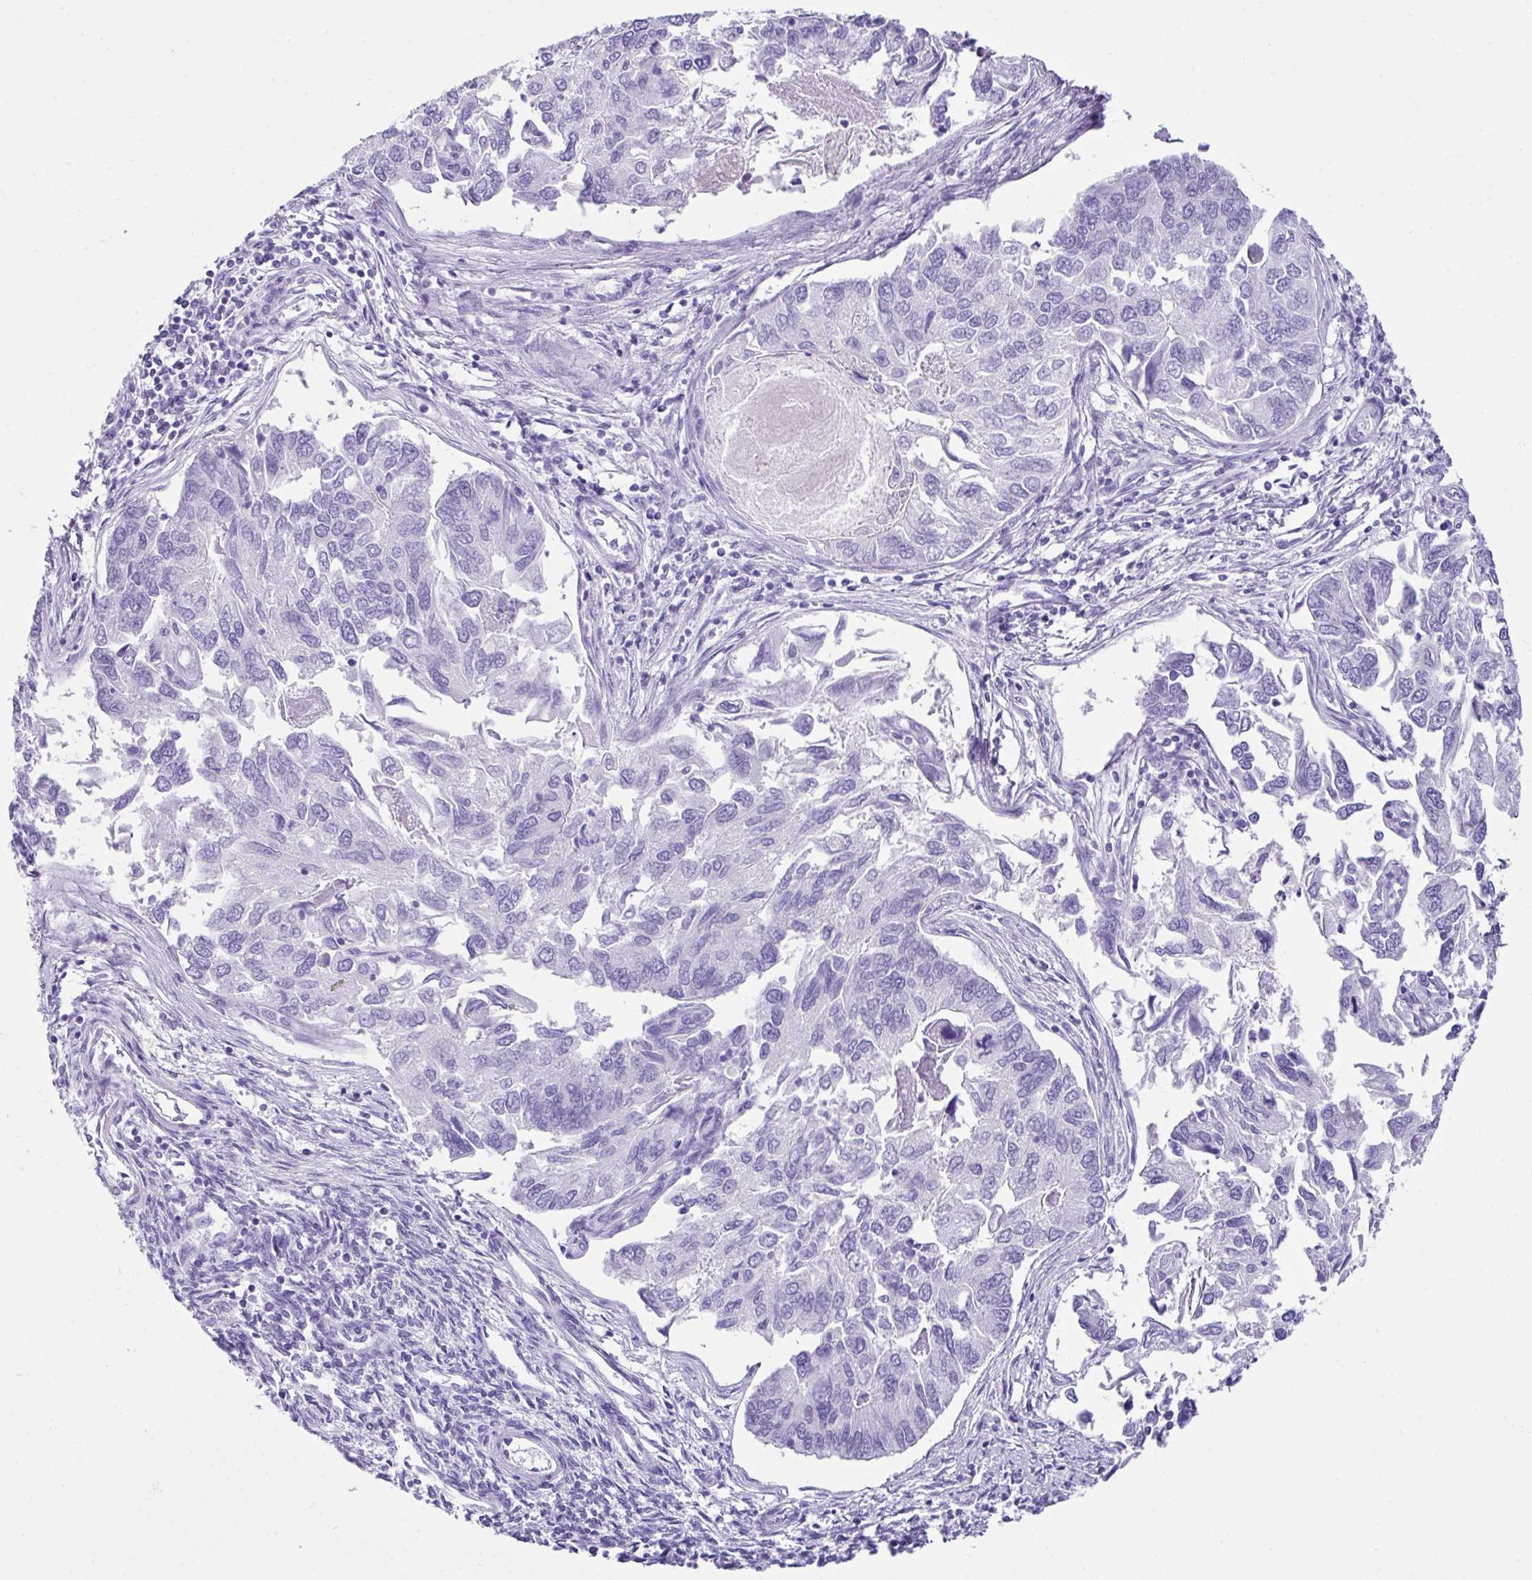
{"staining": {"intensity": "negative", "quantity": "none", "location": "none"}, "tissue": "endometrial cancer", "cell_type": "Tumor cells", "image_type": "cancer", "snomed": [{"axis": "morphology", "description": "Carcinoma, NOS"}, {"axis": "topography", "description": "Uterus"}], "caption": "A photomicrograph of human carcinoma (endometrial) is negative for staining in tumor cells. (DAB (3,3'-diaminobenzidine) IHC, high magnification).", "gene": "LGALS4", "patient": {"sex": "female", "age": 76}}